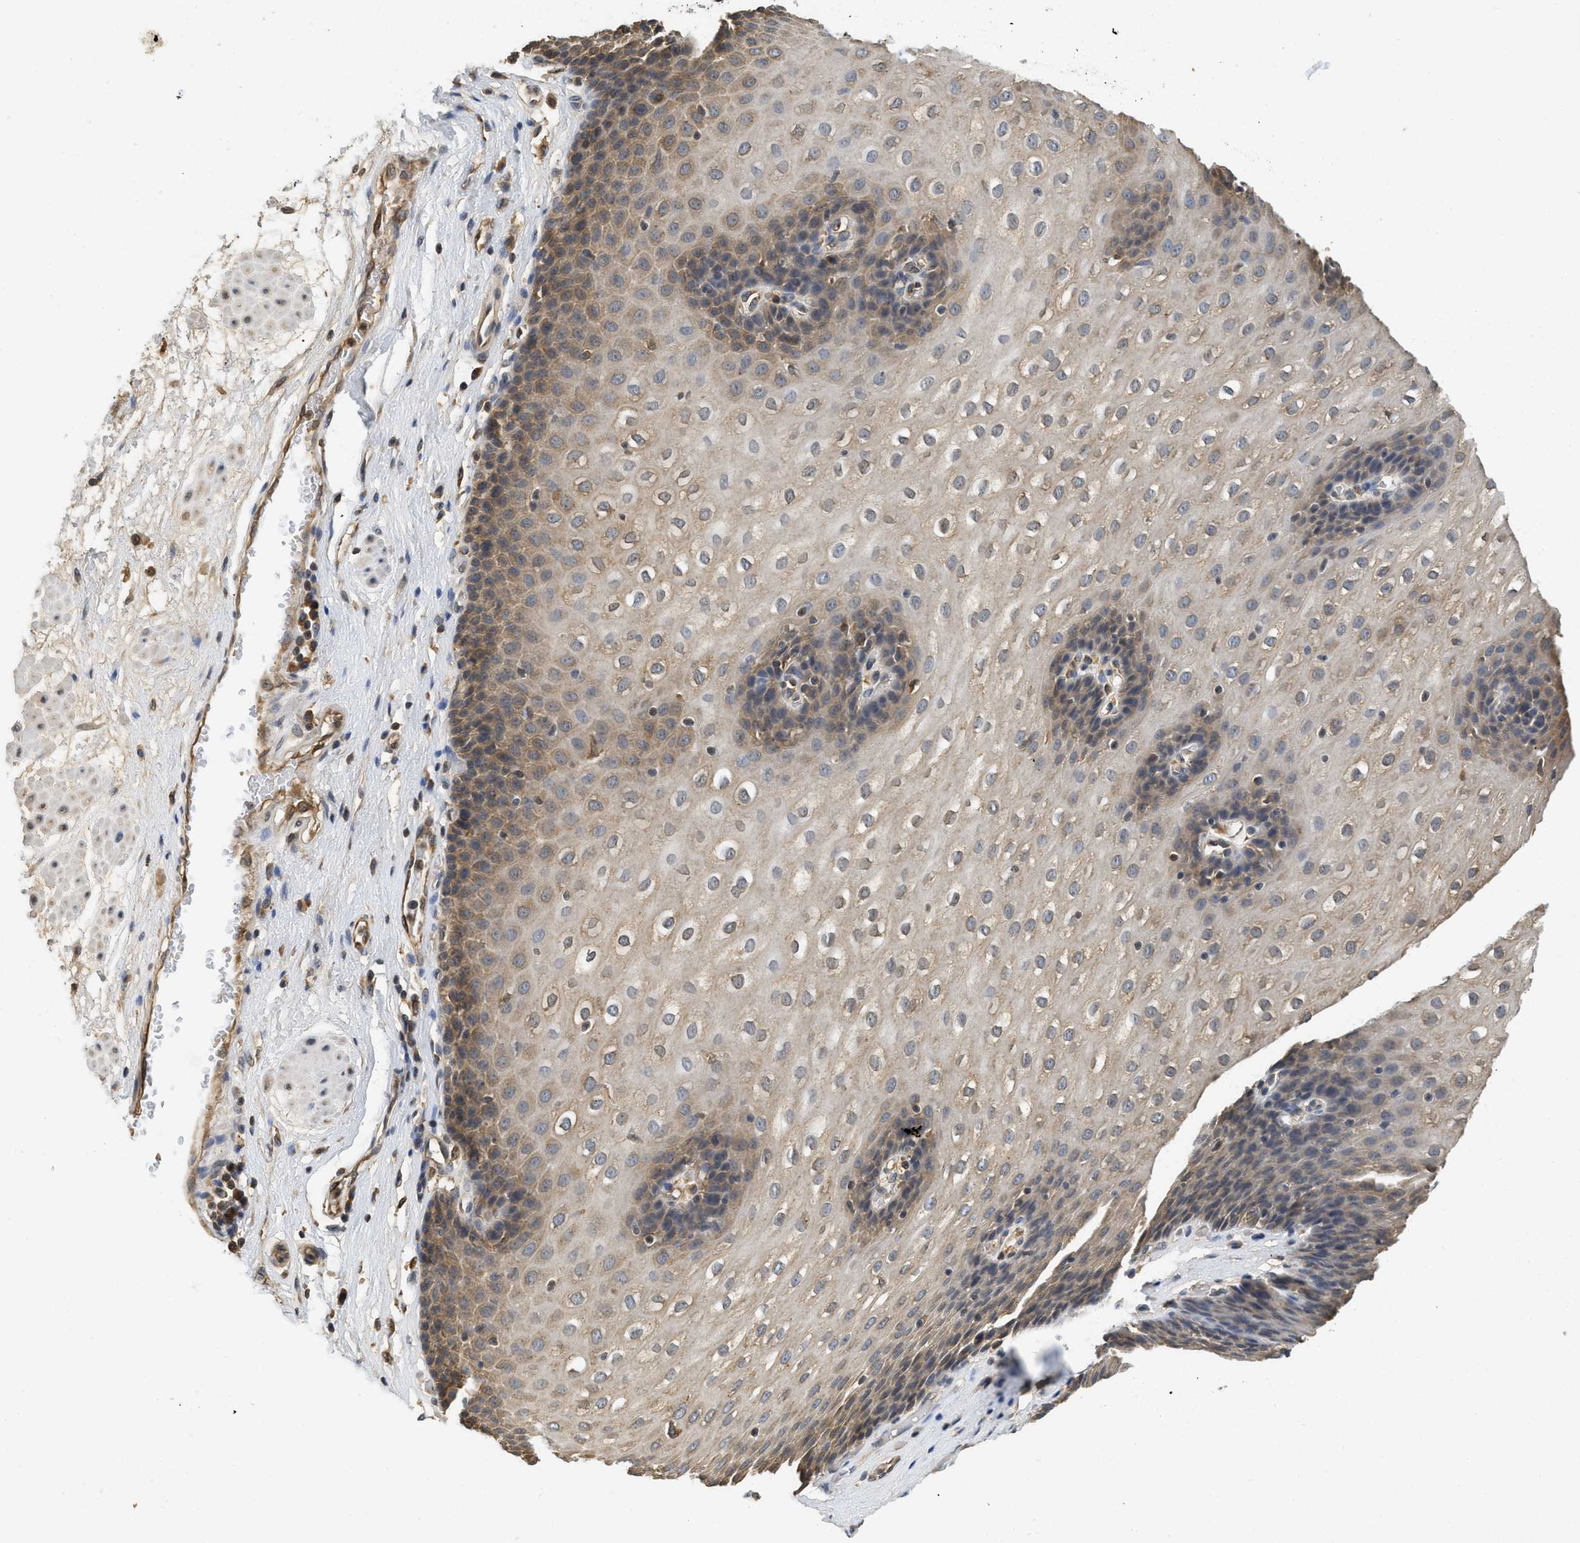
{"staining": {"intensity": "moderate", "quantity": "25%-75%", "location": "cytoplasmic/membranous"}, "tissue": "esophagus", "cell_type": "Squamous epithelial cells", "image_type": "normal", "snomed": [{"axis": "morphology", "description": "Normal tissue, NOS"}, {"axis": "topography", "description": "Esophagus"}], "caption": "This is a histology image of IHC staining of normal esophagus, which shows moderate expression in the cytoplasmic/membranous of squamous epithelial cells.", "gene": "BCAP31", "patient": {"sex": "male", "age": 48}}